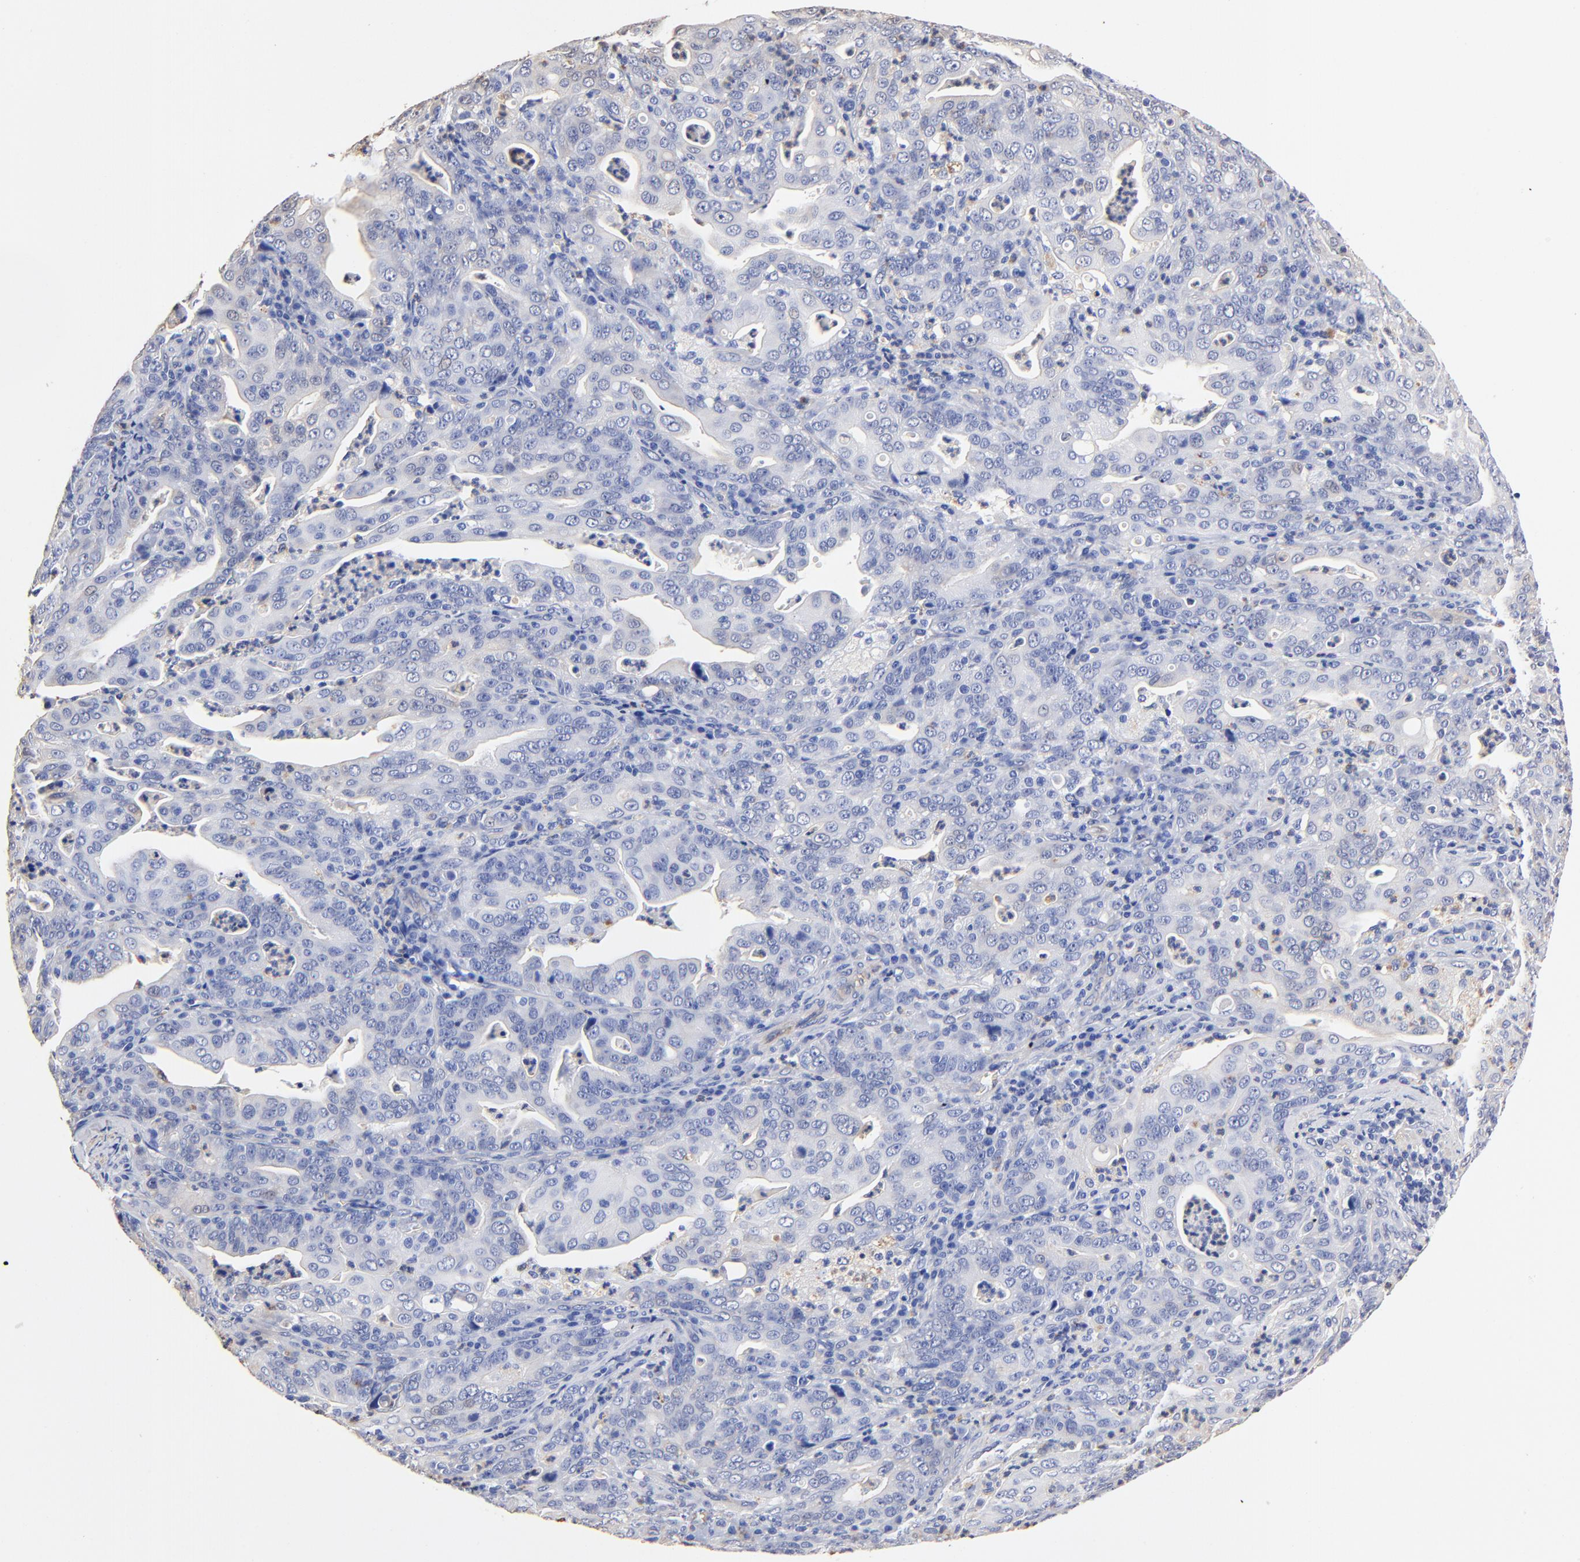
{"staining": {"intensity": "negative", "quantity": "none", "location": "none"}, "tissue": "stomach cancer", "cell_type": "Tumor cells", "image_type": "cancer", "snomed": [{"axis": "morphology", "description": "Adenocarcinoma, NOS"}, {"axis": "topography", "description": "Stomach, upper"}], "caption": "Tumor cells show no significant protein staining in stomach cancer.", "gene": "TAGLN2", "patient": {"sex": "female", "age": 50}}